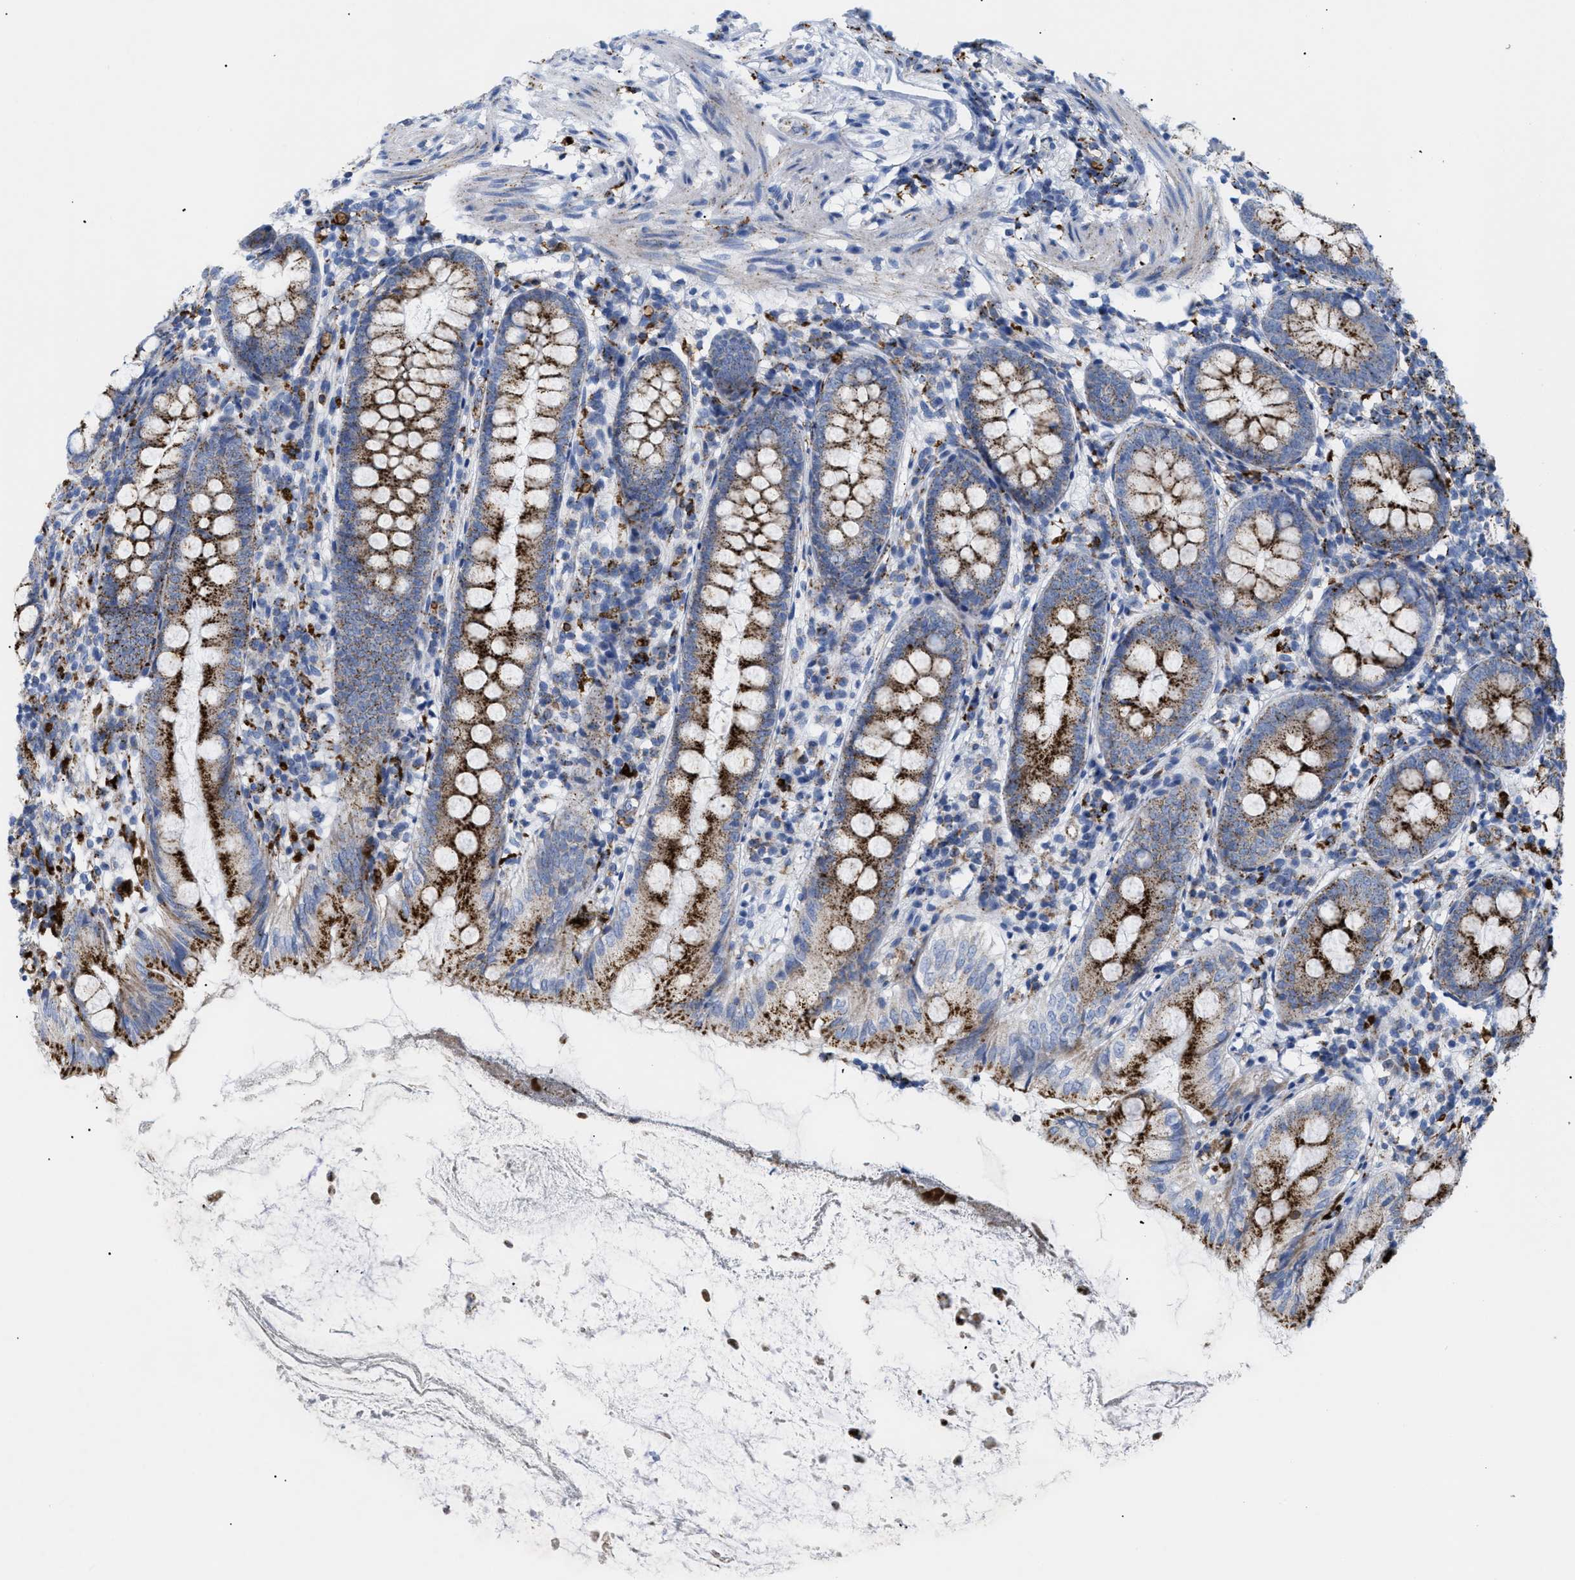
{"staining": {"intensity": "strong", "quantity": ">75%", "location": "cytoplasmic/membranous"}, "tissue": "appendix", "cell_type": "Glandular cells", "image_type": "normal", "snomed": [{"axis": "morphology", "description": "Normal tissue, NOS"}, {"axis": "topography", "description": "Appendix"}], "caption": "A high amount of strong cytoplasmic/membranous staining is present in approximately >75% of glandular cells in unremarkable appendix. Immunohistochemistry (ihc) stains the protein of interest in brown and the nuclei are stained blue.", "gene": "DRAM2", "patient": {"sex": "female", "age": 77}}